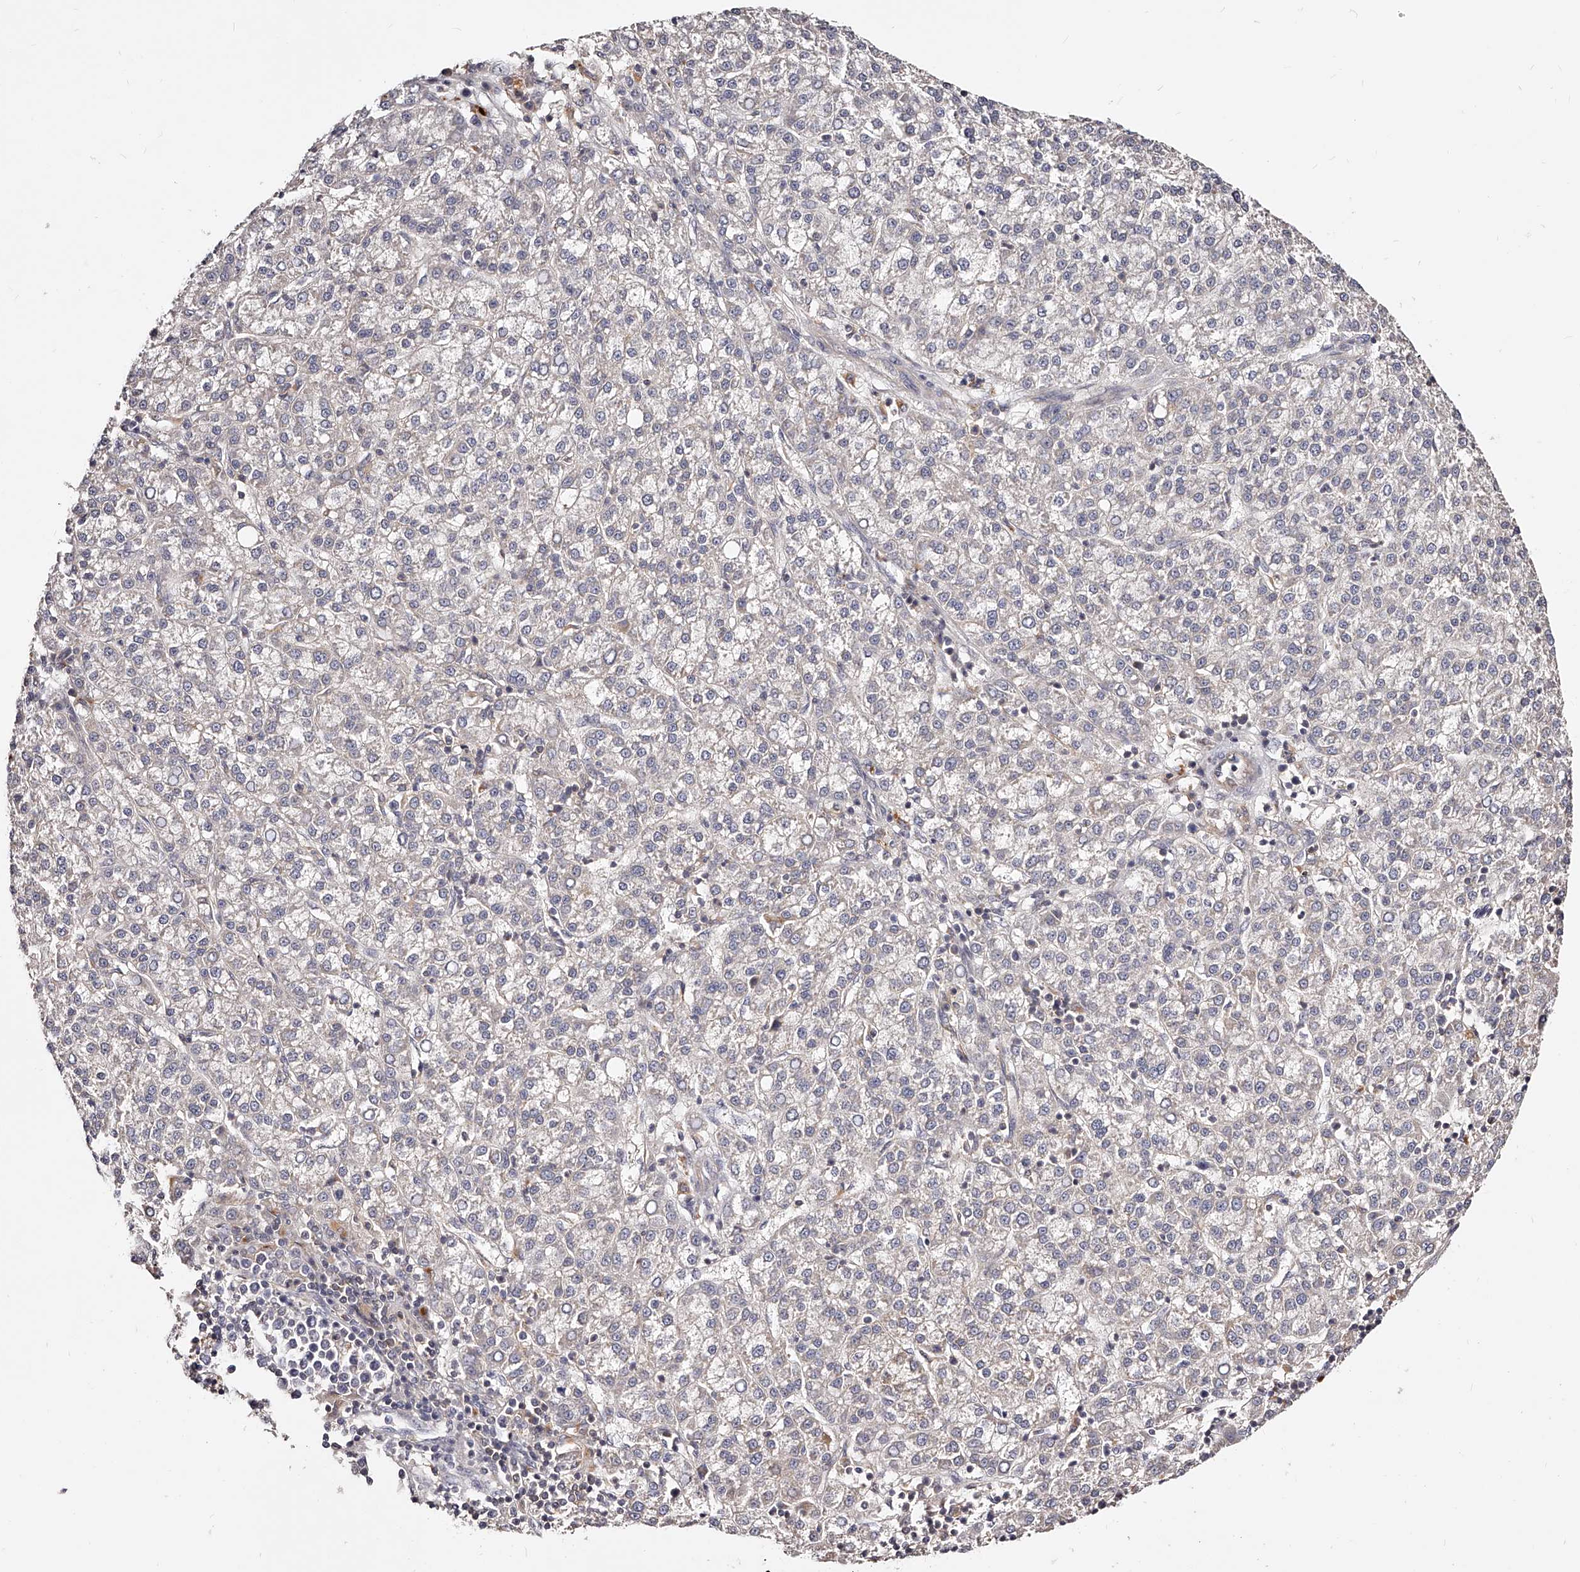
{"staining": {"intensity": "negative", "quantity": "none", "location": "none"}, "tissue": "liver cancer", "cell_type": "Tumor cells", "image_type": "cancer", "snomed": [{"axis": "morphology", "description": "Carcinoma, Hepatocellular, NOS"}, {"axis": "topography", "description": "Liver"}], "caption": "Liver cancer (hepatocellular carcinoma) was stained to show a protein in brown. There is no significant staining in tumor cells.", "gene": "PHACTR1", "patient": {"sex": "female", "age": 58}}